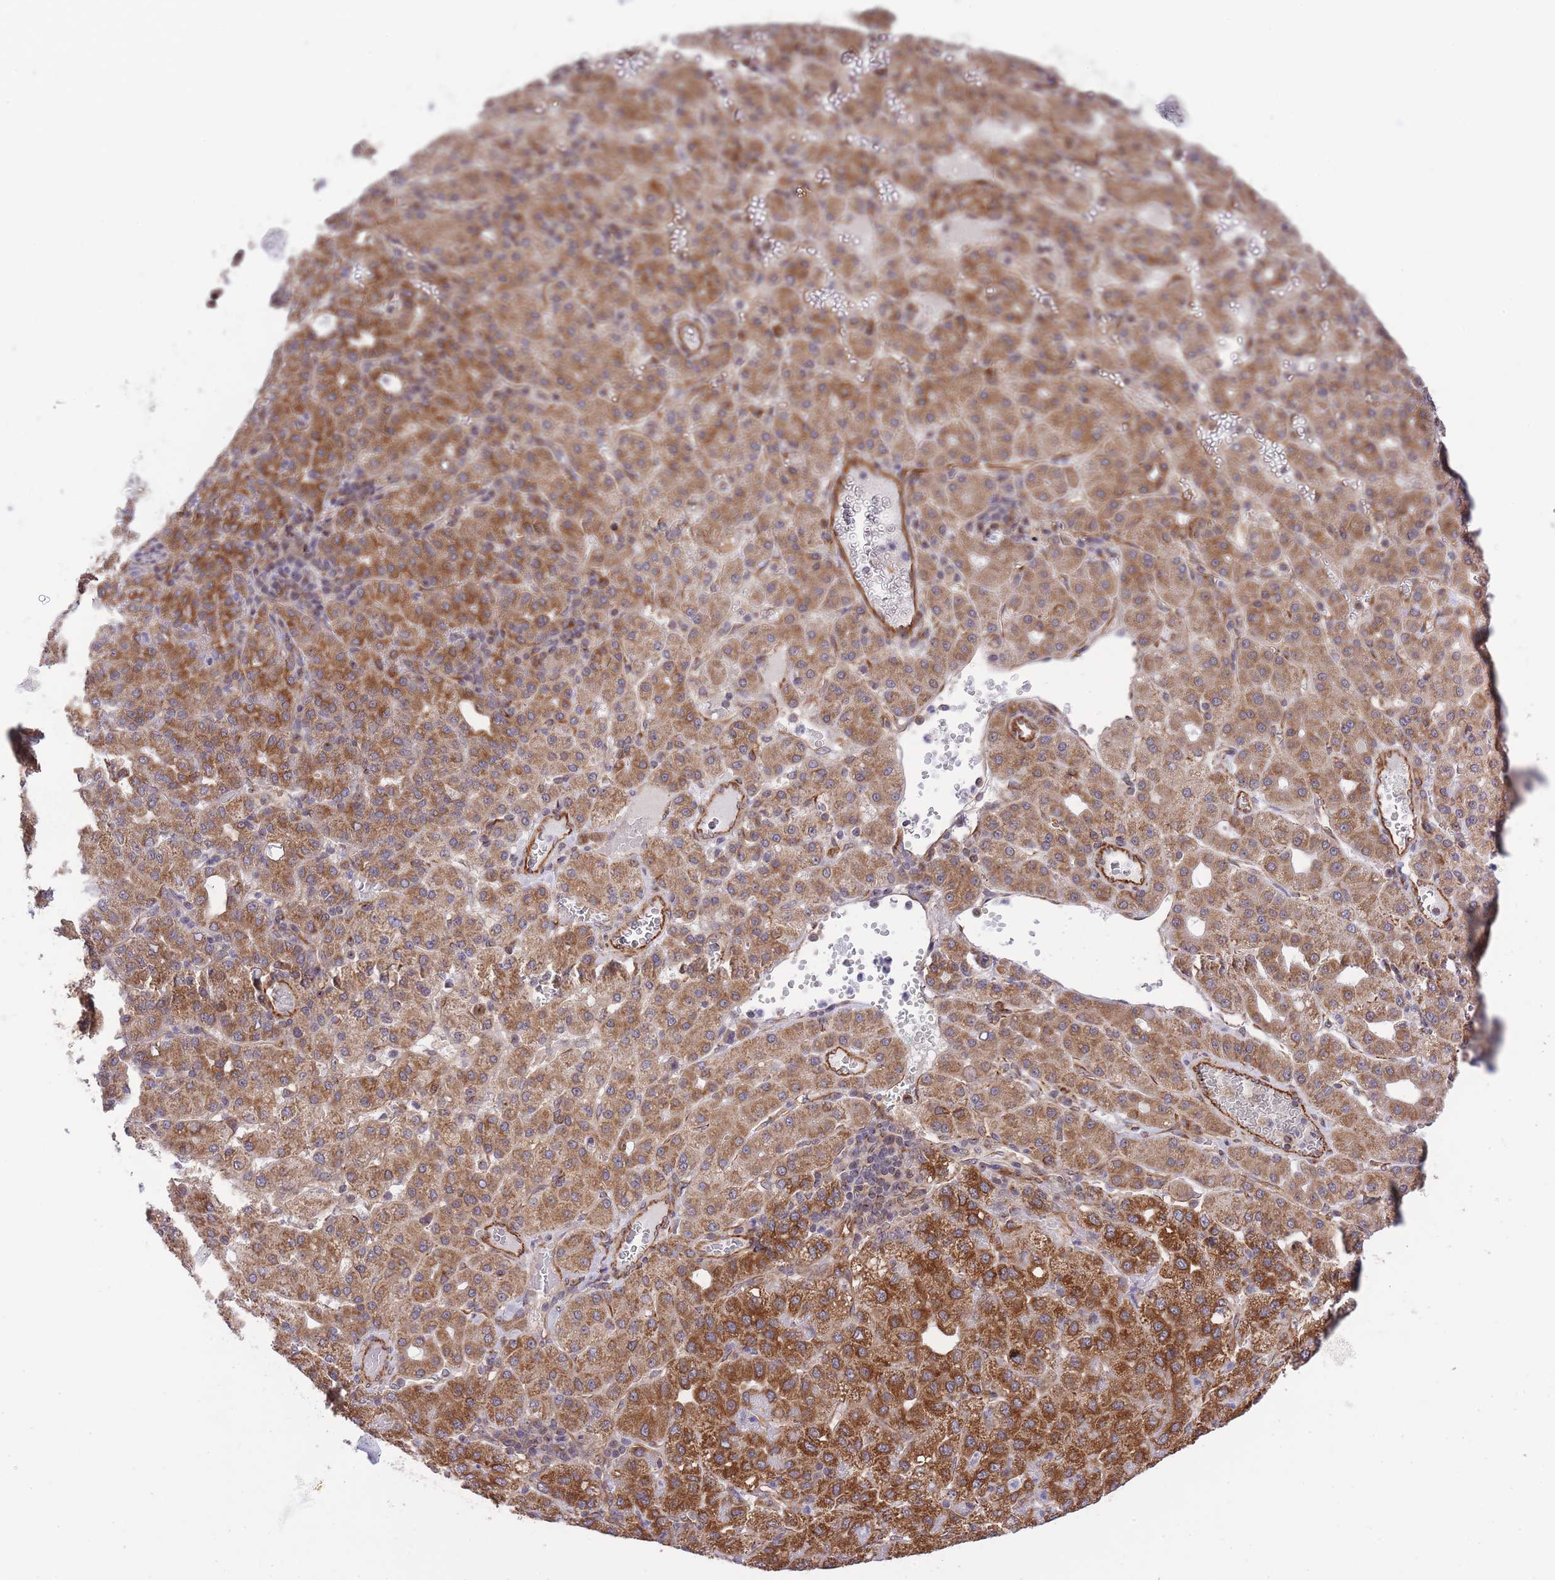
{"staining": {"intensity": "moderate", "quantity": ">75%", "location": "cytoplasmic/membranous"}, "tissue": "liver cancer", "cell_type": "Tumor cells", "image_type": "cancer", "snomed": [{"axis": "morphology", "description": "Carcinoma, Hepatocellular, NOS"}, {"axis": "topography", "description": "Liver"}], "caption": "This is a photomicrograph of immunohistochemistry staining of hepatocellular carcinoma (liver), which shows moderate expression in the cytoplasmic/membranous of tumor cells.", "gene": "EXOSC8", "patient": {"sex": "male", "age": 65}}